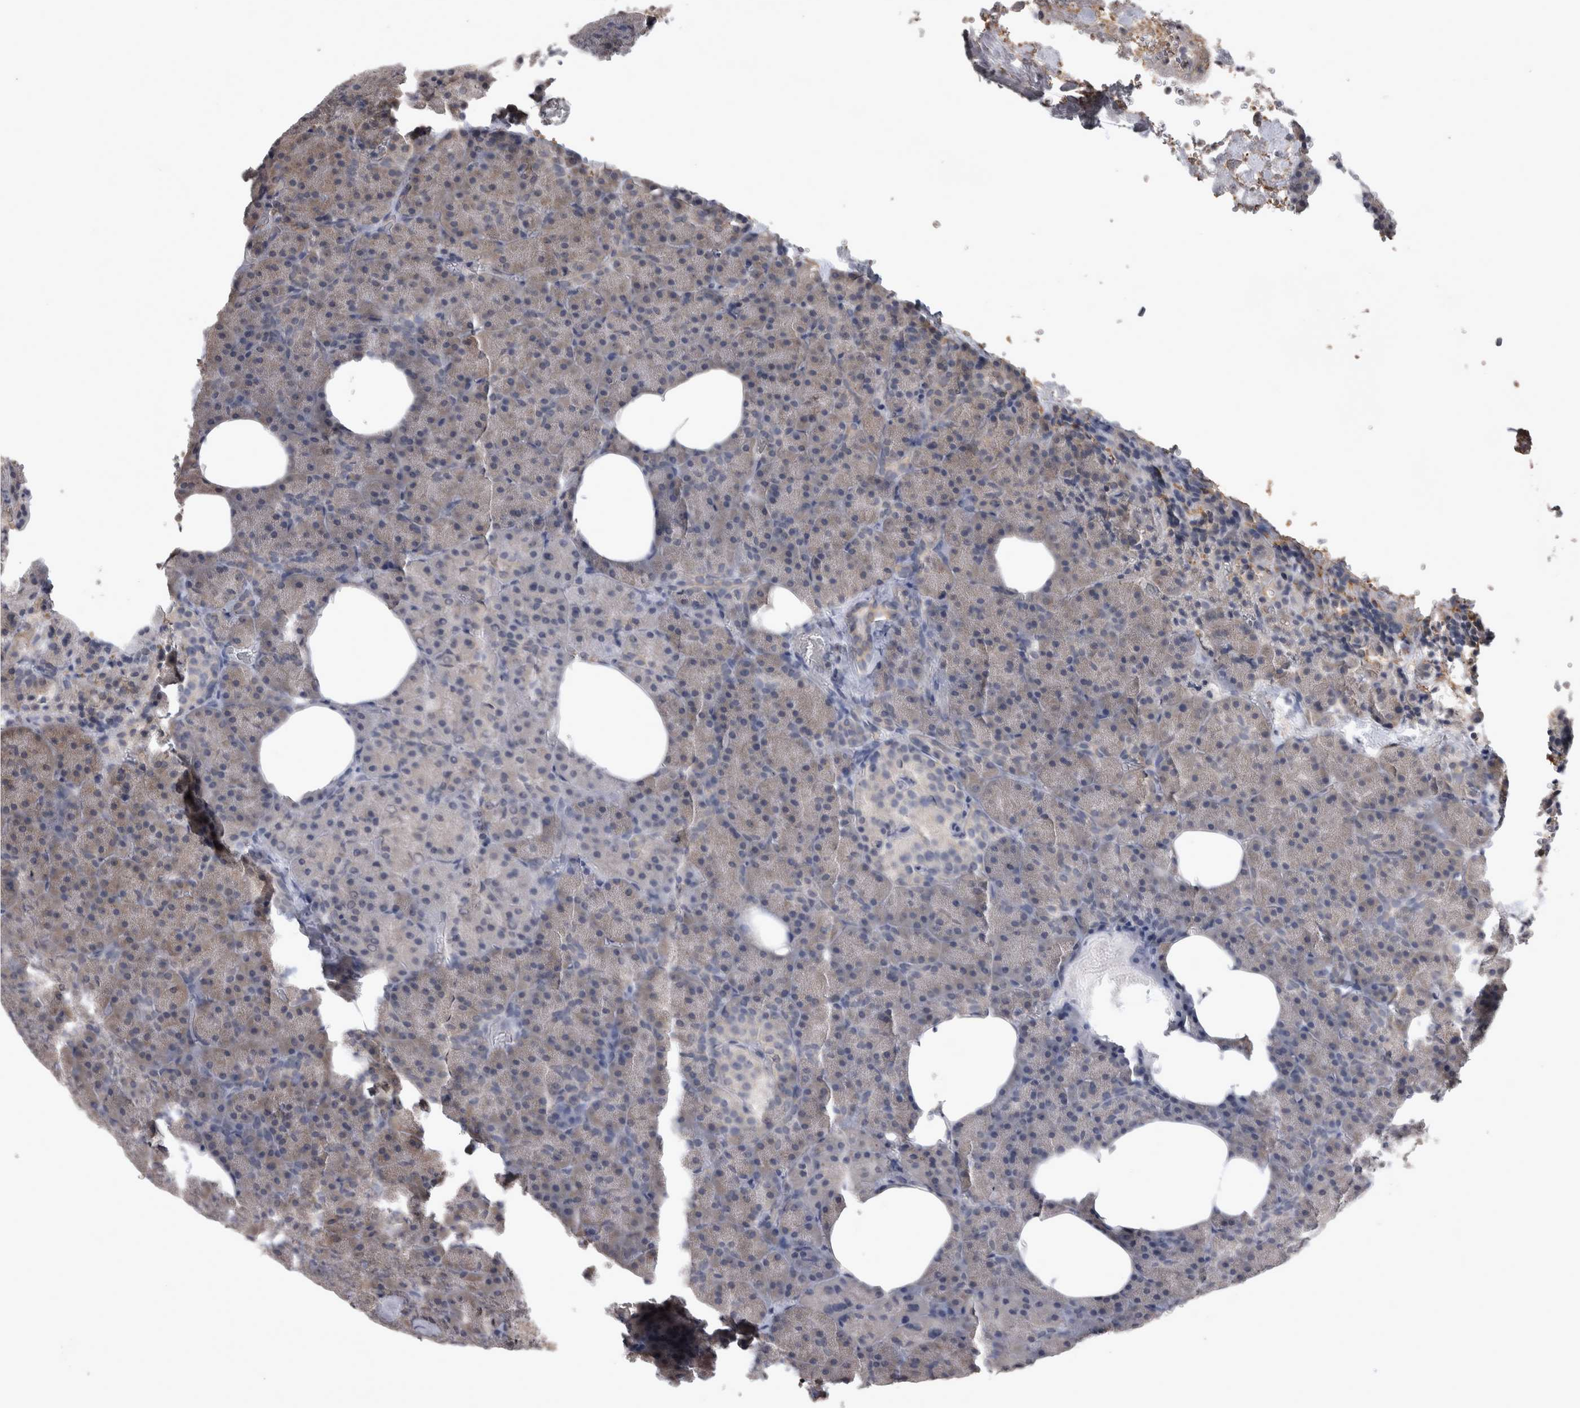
{"staining": {"intensity": "weak", "quantity": ">75%", "location": "cytoplasmic/membranous"}, "tissue": "pancreas", "cell_type": "Exocrine glandular cells", "image_type": "normal", "snomed": [{"axis": "morphology", "description": "Normal tissue, NOS"}, {"axis": "morphology", "description": "Carcinoid, malignant, NOS"}, {"axis": "topography", "description": "Pancreas"}], "caption": "Immunohistochemical staining of normal human pancreas exhibits >75% levels of weak cytoplasmic/membranous protein staining in about >75% of exocrine glandular cells.", "gene": "WNT7A", "patient": {"sex": "female", "age": 35}}